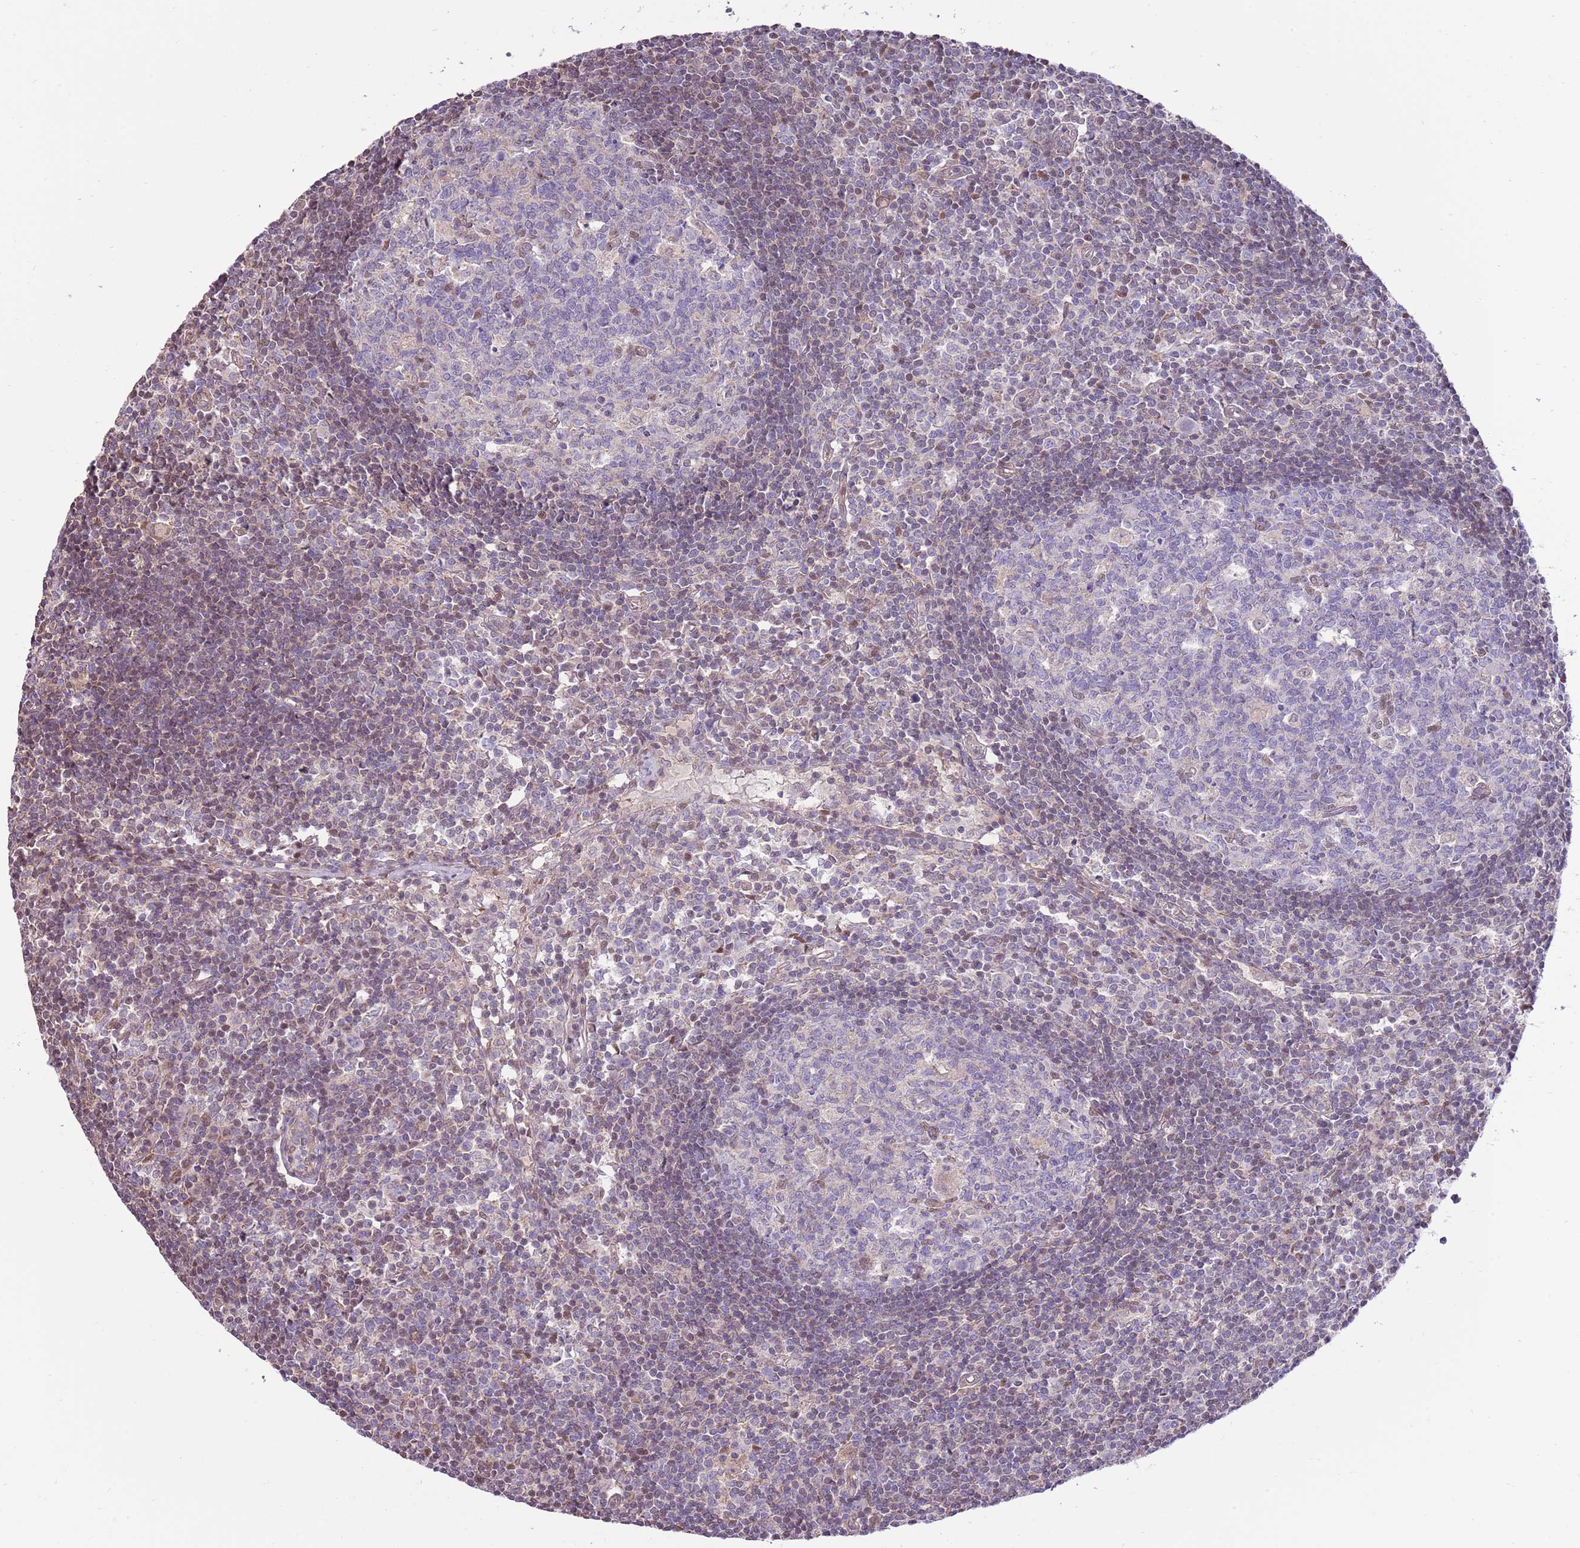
{"staining": {"intensity": "weak", "quantity": "<25%", "location": "cytoplasmic/membranous,nuclear"}, "tissue": "lymph node", "cell_type": "Germinal center cells", "image_type": "normal", "snomed": [{"axis": "morphology", "description": "Normal tissue, NOS"}, {"axis": "topography", "description": "Lymph node"}], "caption": "IHC image of normal human lymph node stained for a protein (brown), which exhibits no expression in germinal center cells. The staining was performed using DAB (3,3'-diaminobenzidine) to visualize the protein expression in brown, while the nuclei were stained in blue with hematoxylin (Magnification: 20x).", "gene": "ARL2BP", "patient": {"sex": "female", "age": 55}}